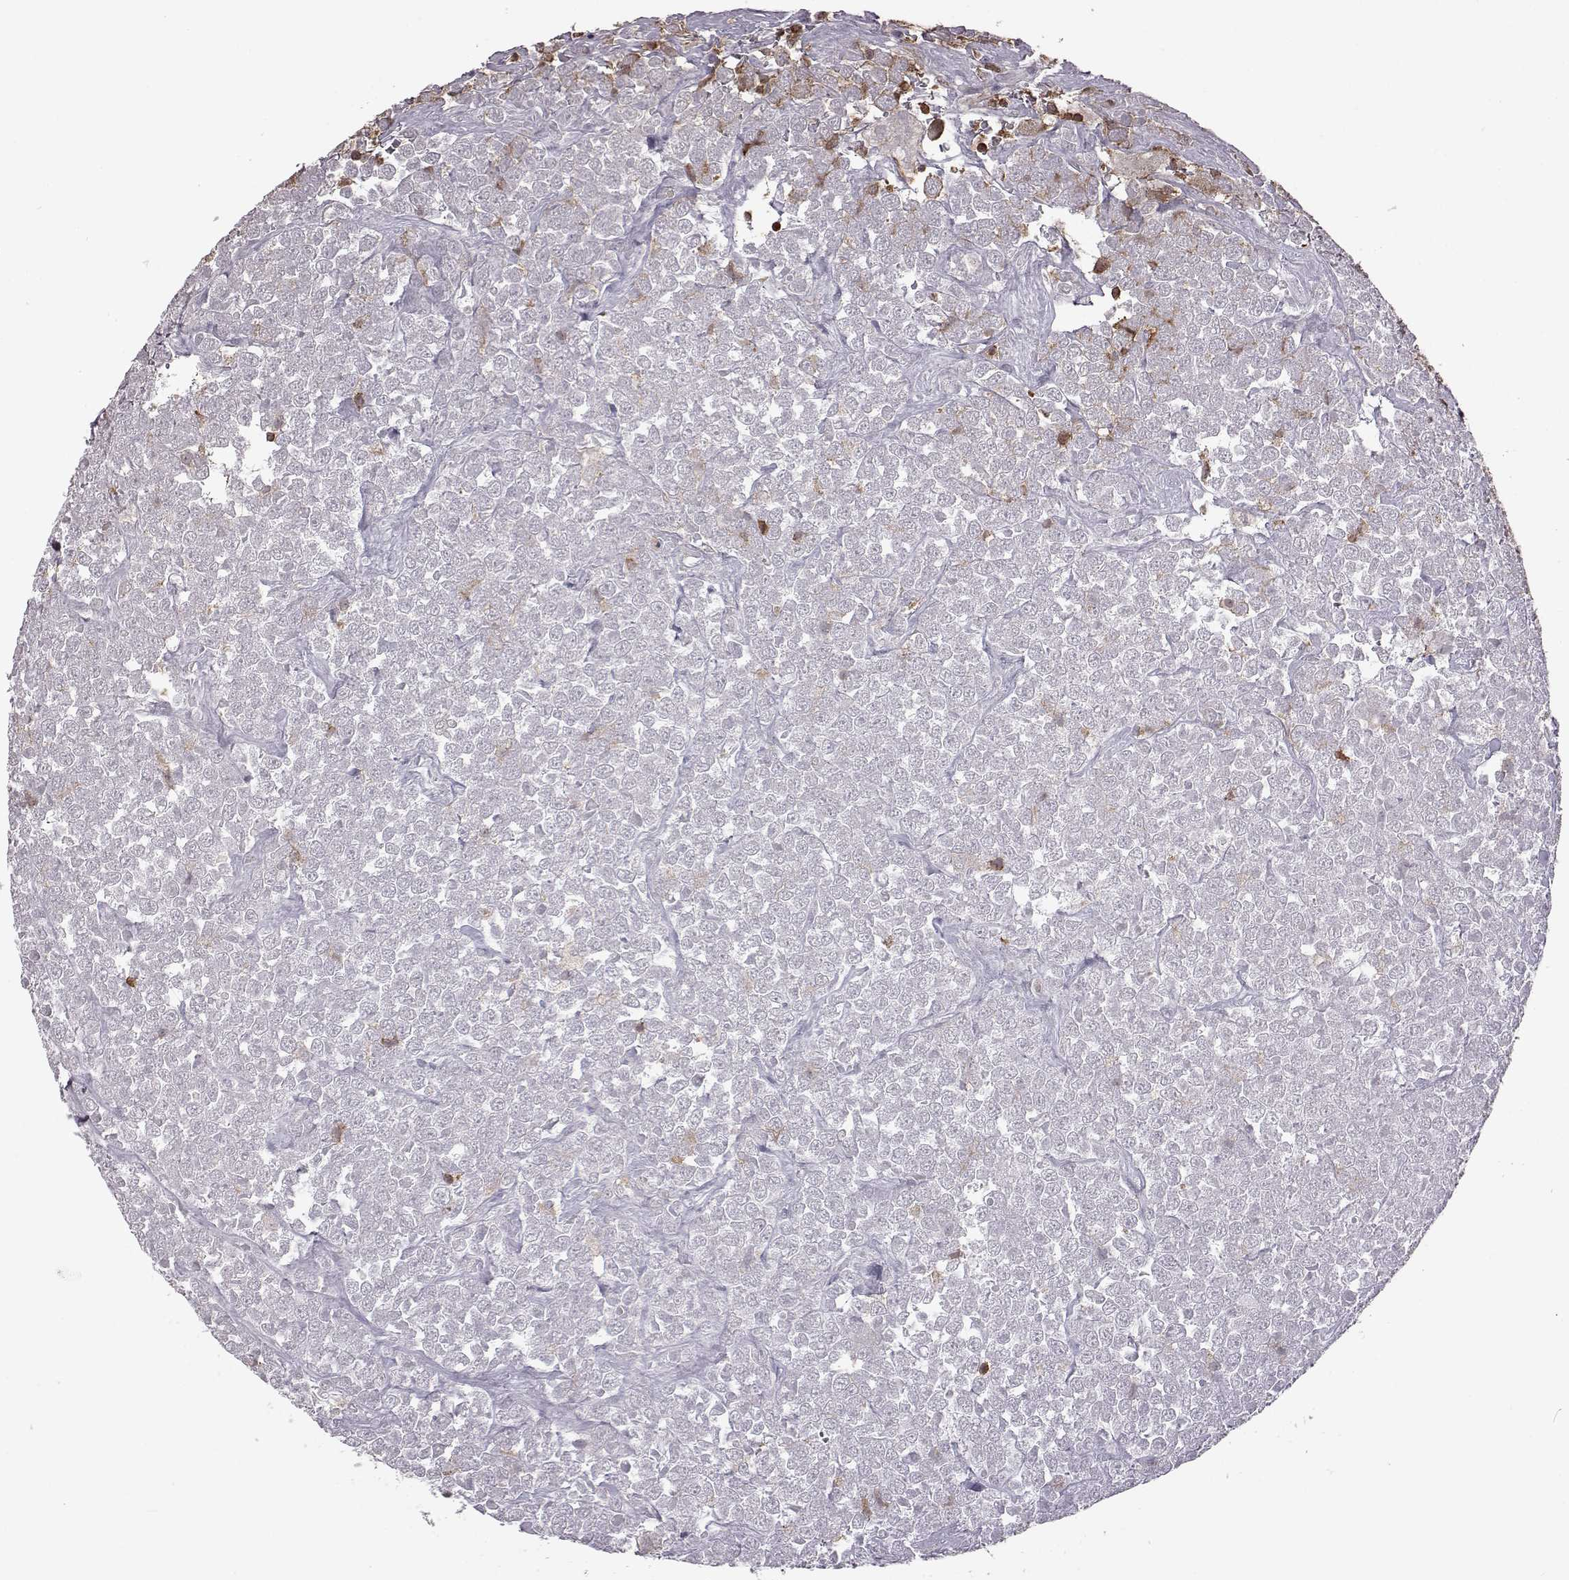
{"staining": {"intensity": "weak", "quantity": "25%-75%", "location": "cytoplasmic/membranous"}, "tissue": "testis cancer", "cell_type": "Tumor cells", "image_type": "cancer", "snomed": [{"axis": "morphology", "description": "Seminoma, NOS"}, {"axis": "topography", "description": "Testis"}], "caption": "High-magnification brightfield microscopy of seminoma (testis) stained with DAB (brown) and counterstained with hematoxylin (blue). tumor cells exhibit weak cytoplasmic/membranous expression is identified in about25%-75% of cells.", "gene": "DOK2", "patient": {"sex": "male", "age": 59}}